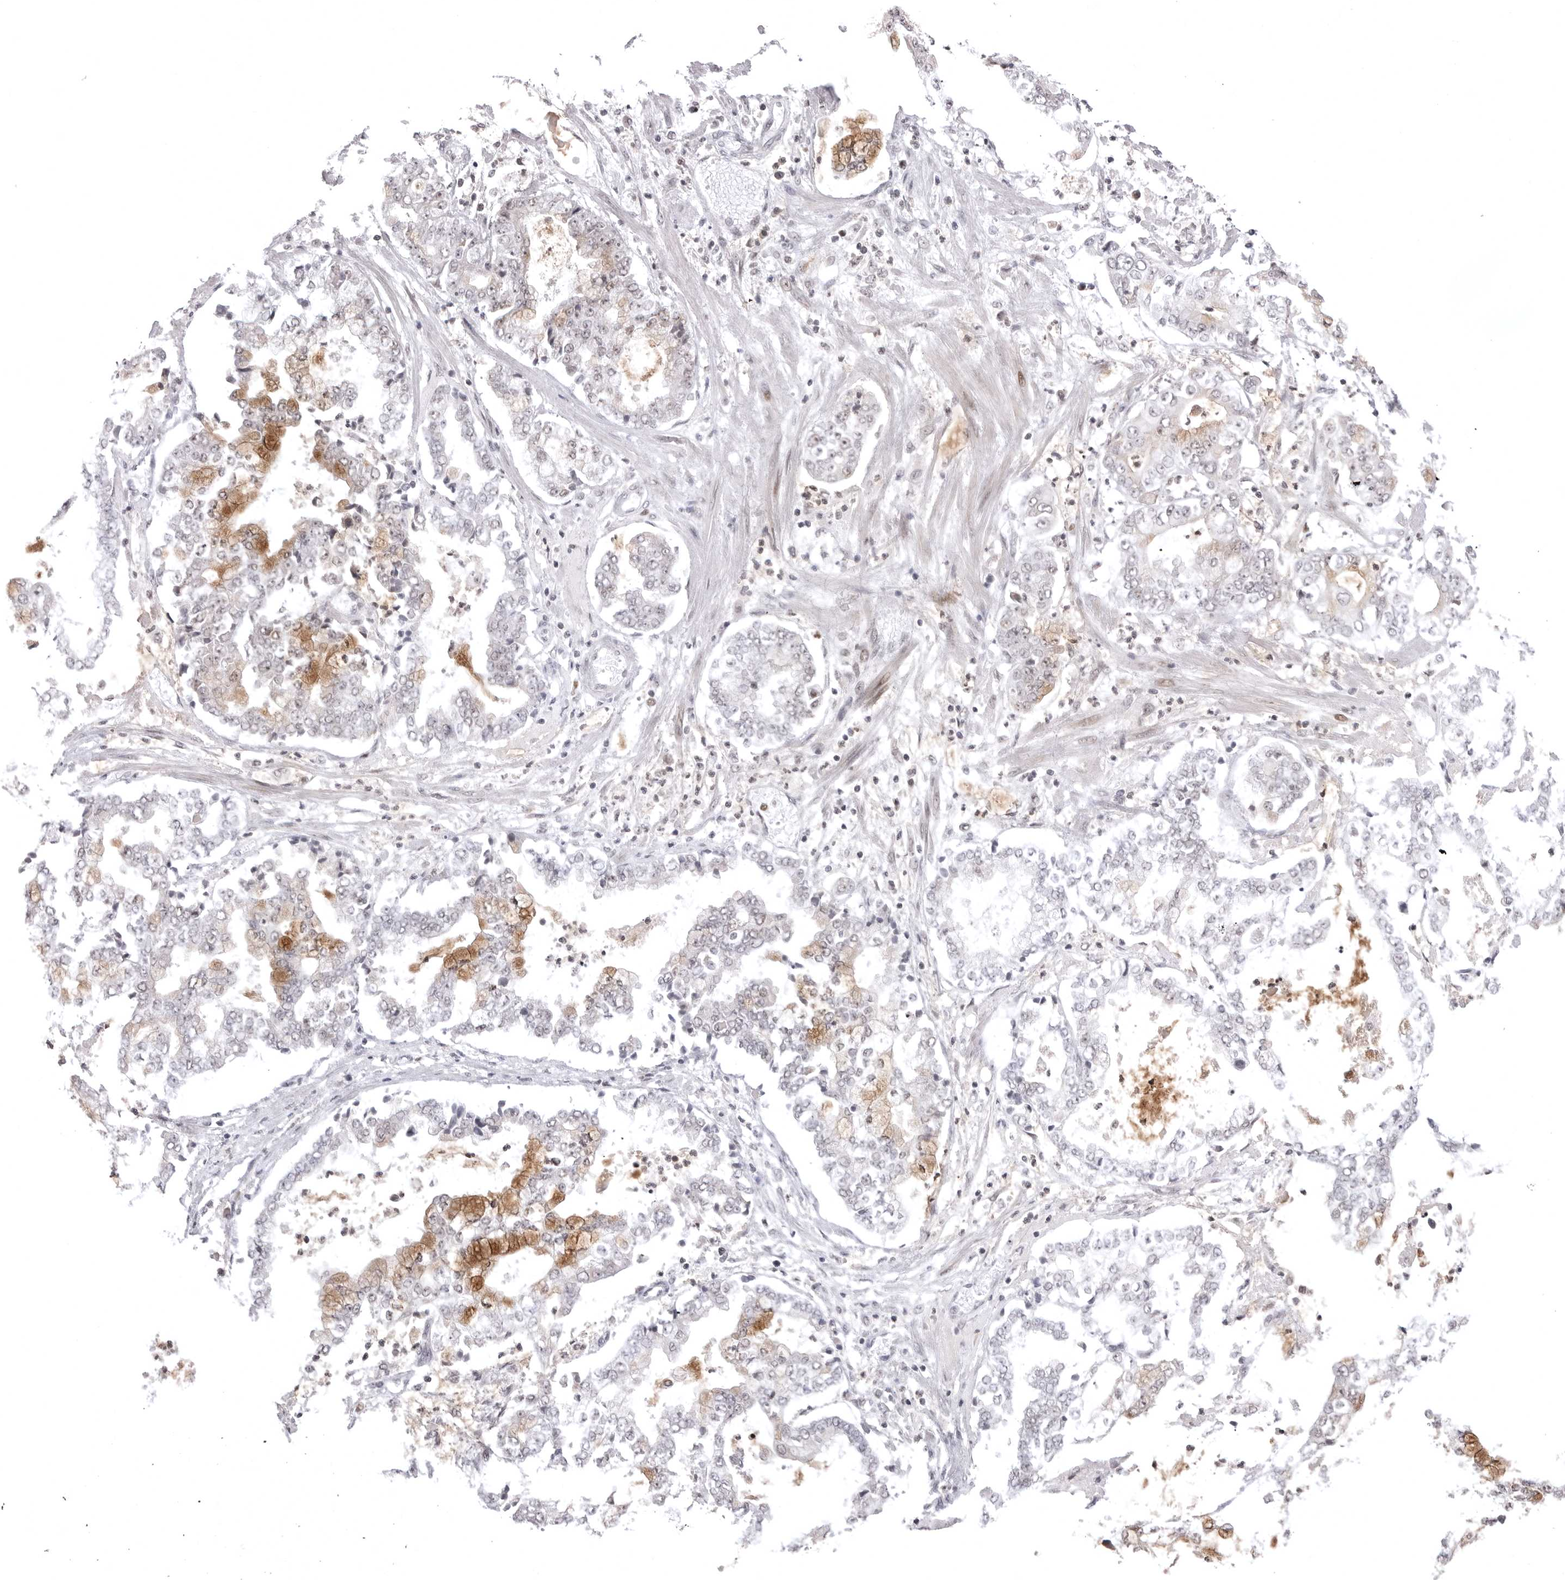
{"staining": {"intensity": "moderate", "quantity": "25%-75%", "location": "cytoplasmic/membranous"}, "tissue": "stomach cancer", "cell_type": "Tumor cells", "image_type": "cancer", "snomed": [{"axis": "morphology", "description": "Adenocarcinoma, NOS"}, {"axis": "topography", "description": "Stomach"}], "caption": "The immunohistochemical stain labels moderate cytoplasmic/membranous positivity in tumor cells of stomach cancer tissue.", "gene": "PTK2B", "patient": {"sex": "male", "age": 76}}